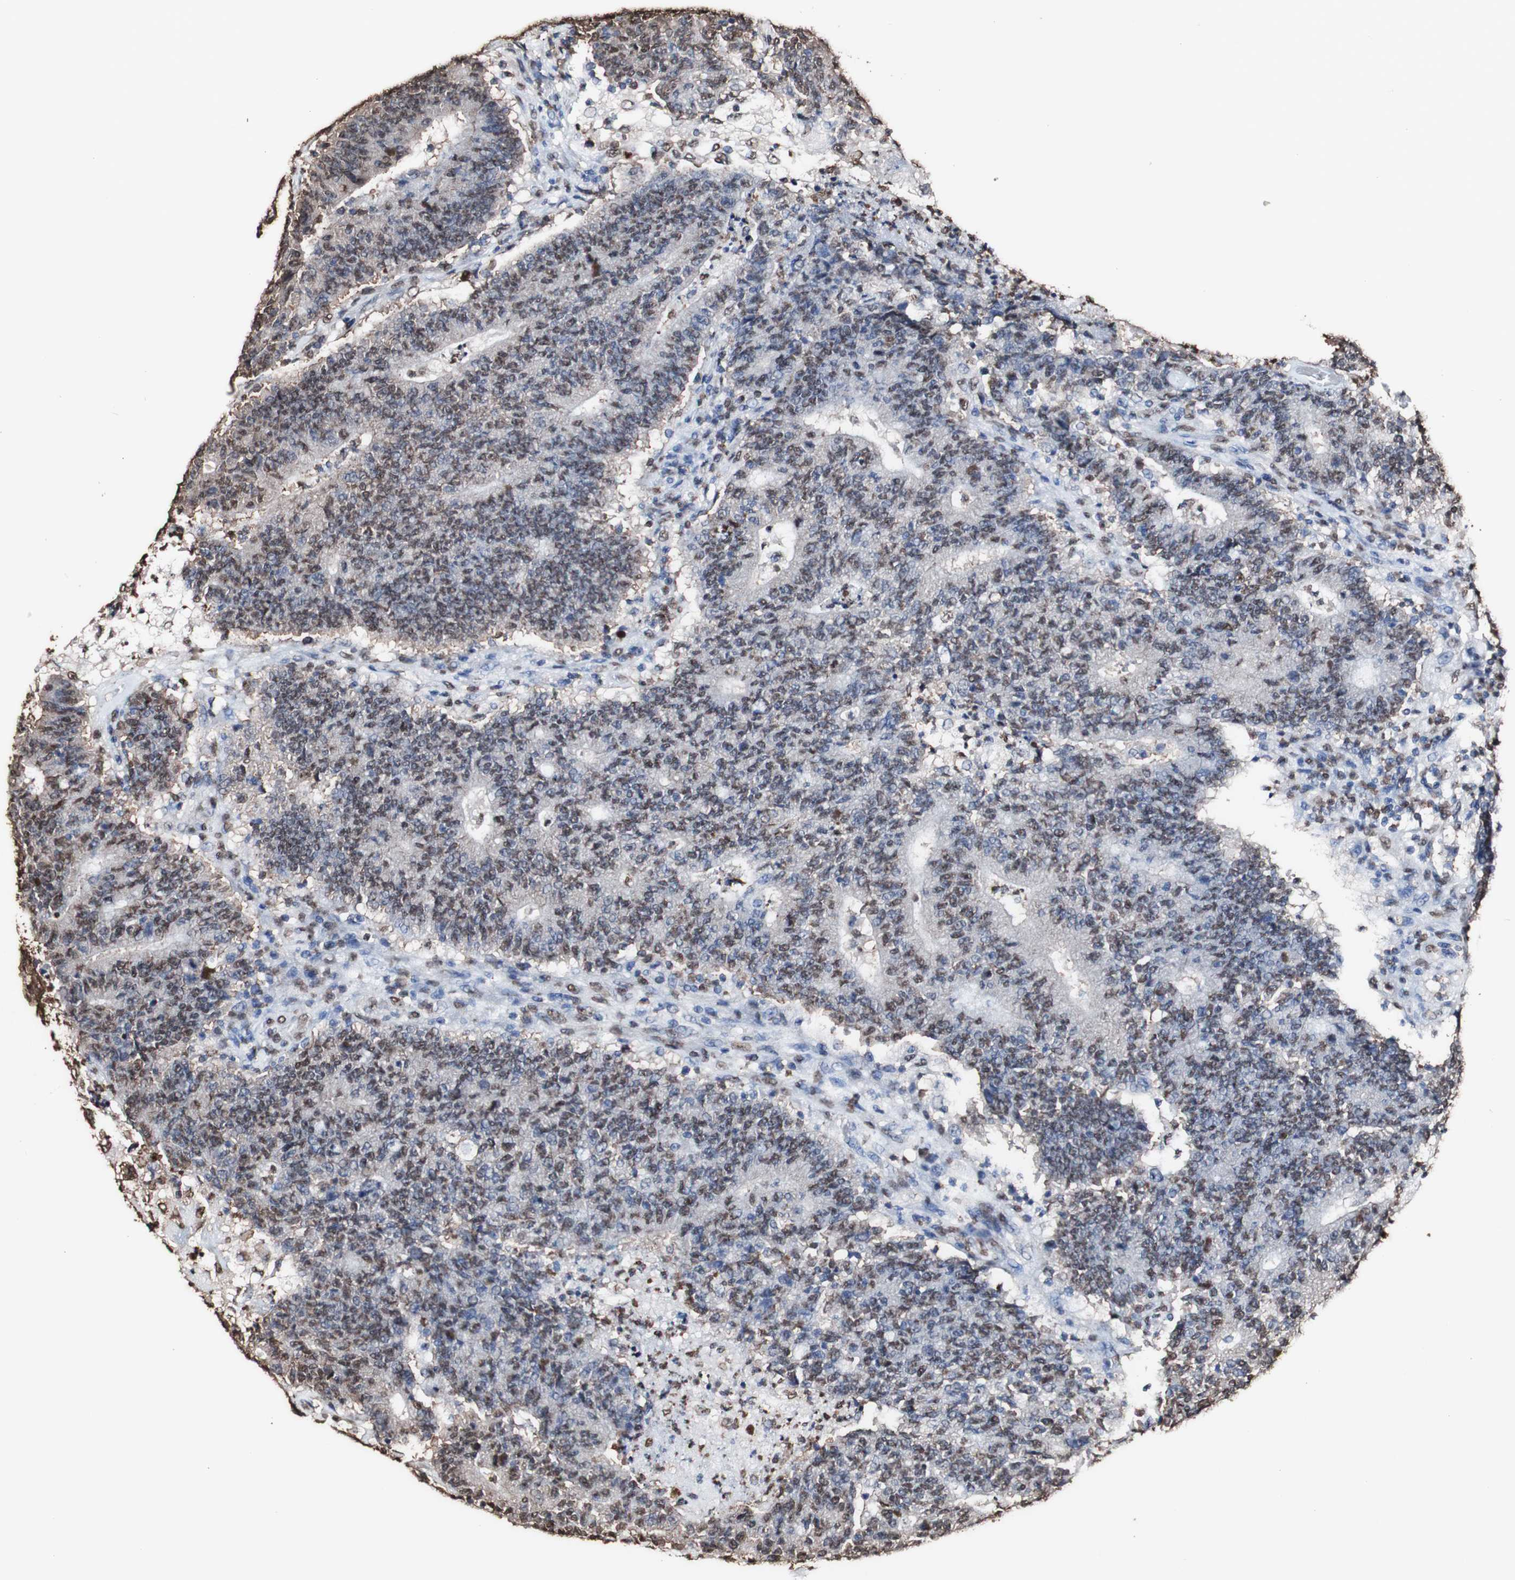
{"staining": {"intensity": "moderate", "quantity": ">75%", "location": "cytoplasmic/membranous,nuclear"}, "tissue": "colorectal cancer", "cell_type": "Tumor cells", "image_type": "cancer", "snomed": [{"axis": "morphology", "description": "Normal tissue, NOS"}, {"axis": "morphology", "description": "Adenocarcinoma, NOS"}, {"axis": "topography", "description": "Colon"}], "caption": "Tumor cells exhibit medium levels of moderate cytoplasmic/membranous and nuclear positivity in about >75% of cells in human colorectal cancer. The staining is performed using DAB brown chromogen to label protein expression. The nuclei are counter-stained blue using hematoxylin.", "gene": "PIDD1", "patient": {"sex": "female", "age": 75}}